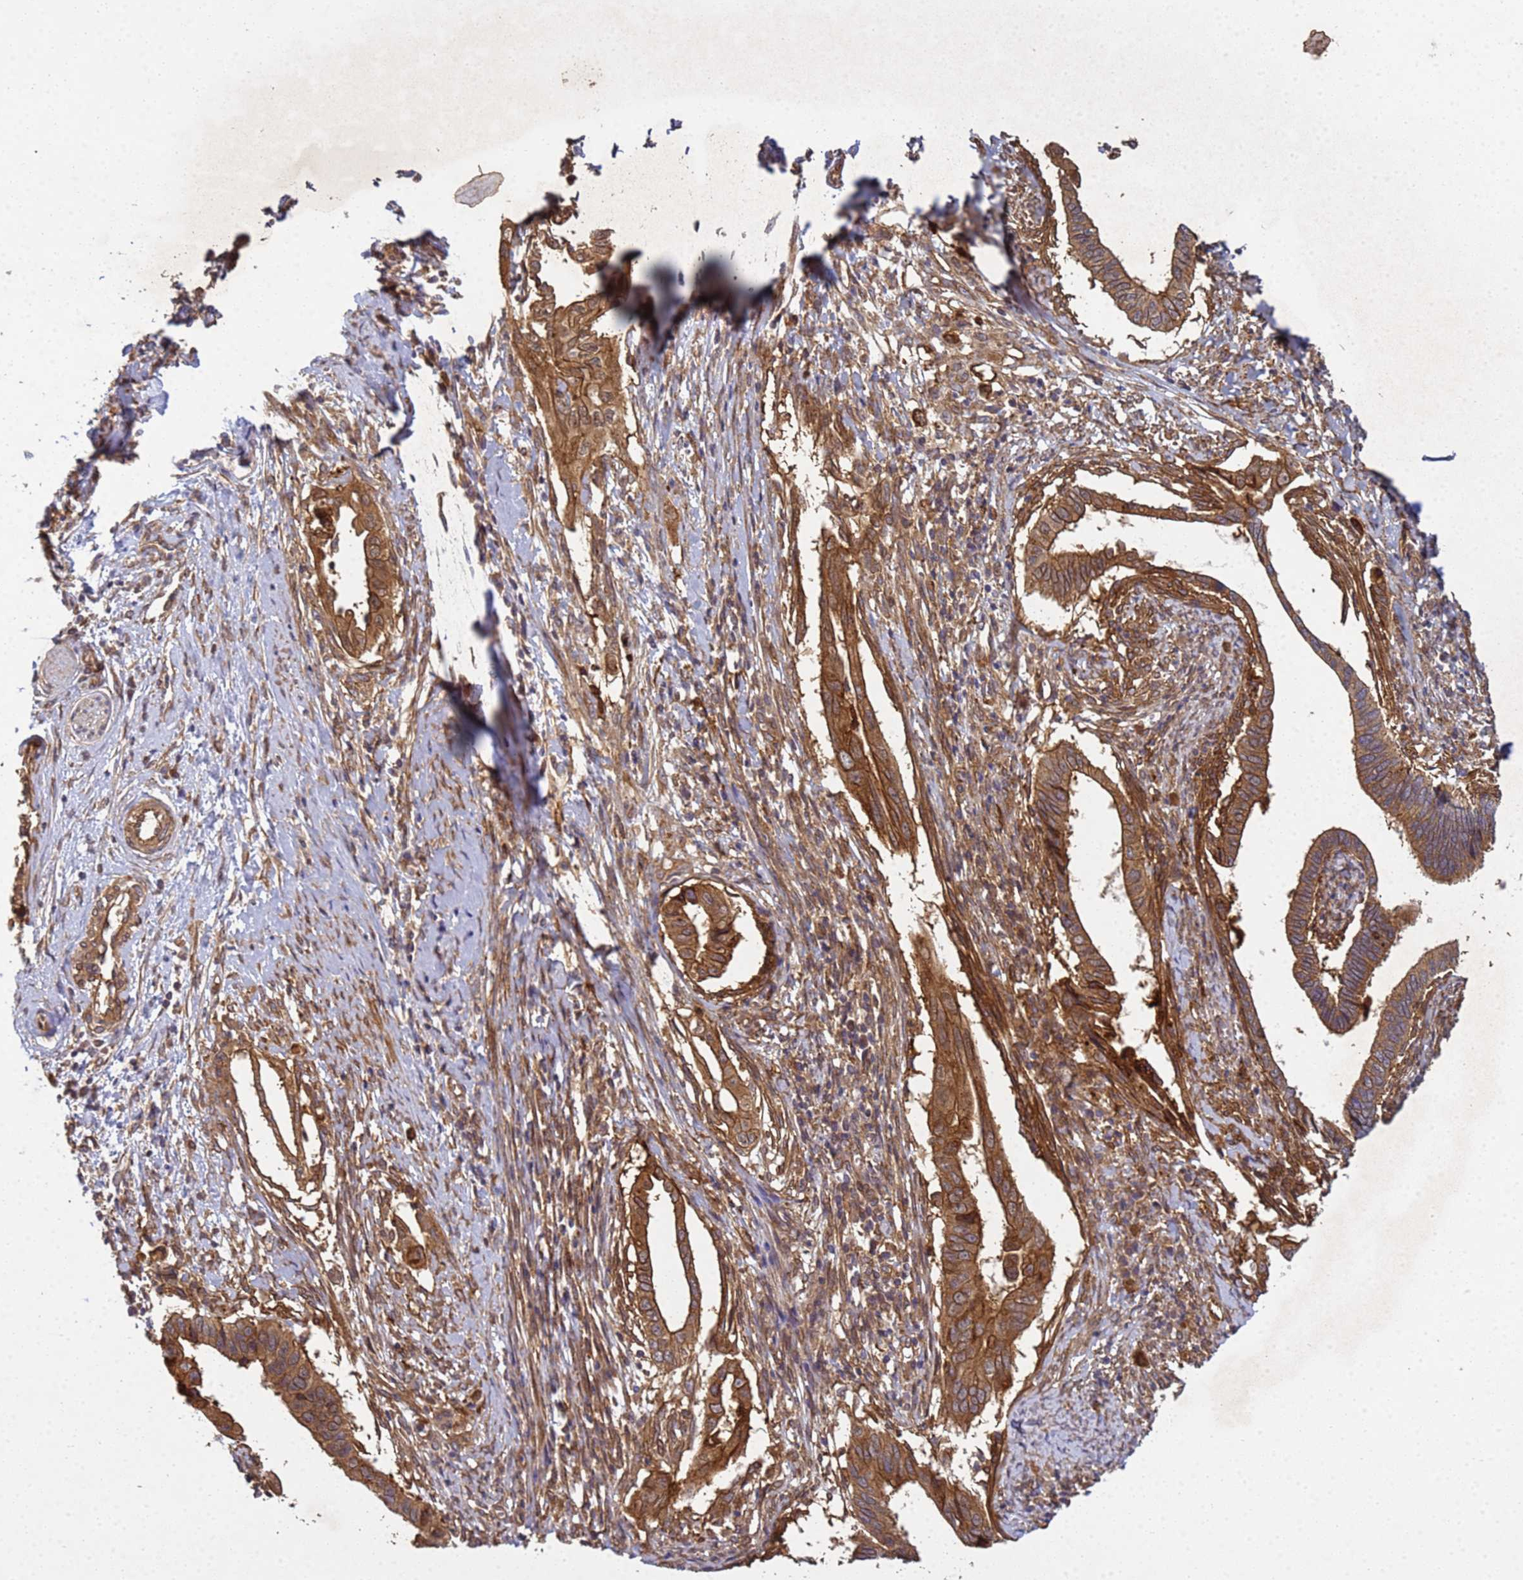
{"staining": {"intensity": "strong", "quantity": ">75%", "location": "cytoplasmic/membranous"}, "tissue": "cervical cancer", "cell_type": "Tumor cells", "image_type": "cancer", "snomed": [{"axis": "morphology", "description": "Adenocarcinoma, NOS"}, {"axis": "topography", "description": "Cervix"}], "caption": "This image shows immunohistochemistry staining of cervical adenocarcinoma, with high strong cytoplasmic/membranous positivity in about >75% of tumor cells.", "gene": "C8orf34", "patient": {"sex": "female", "age": 42}}